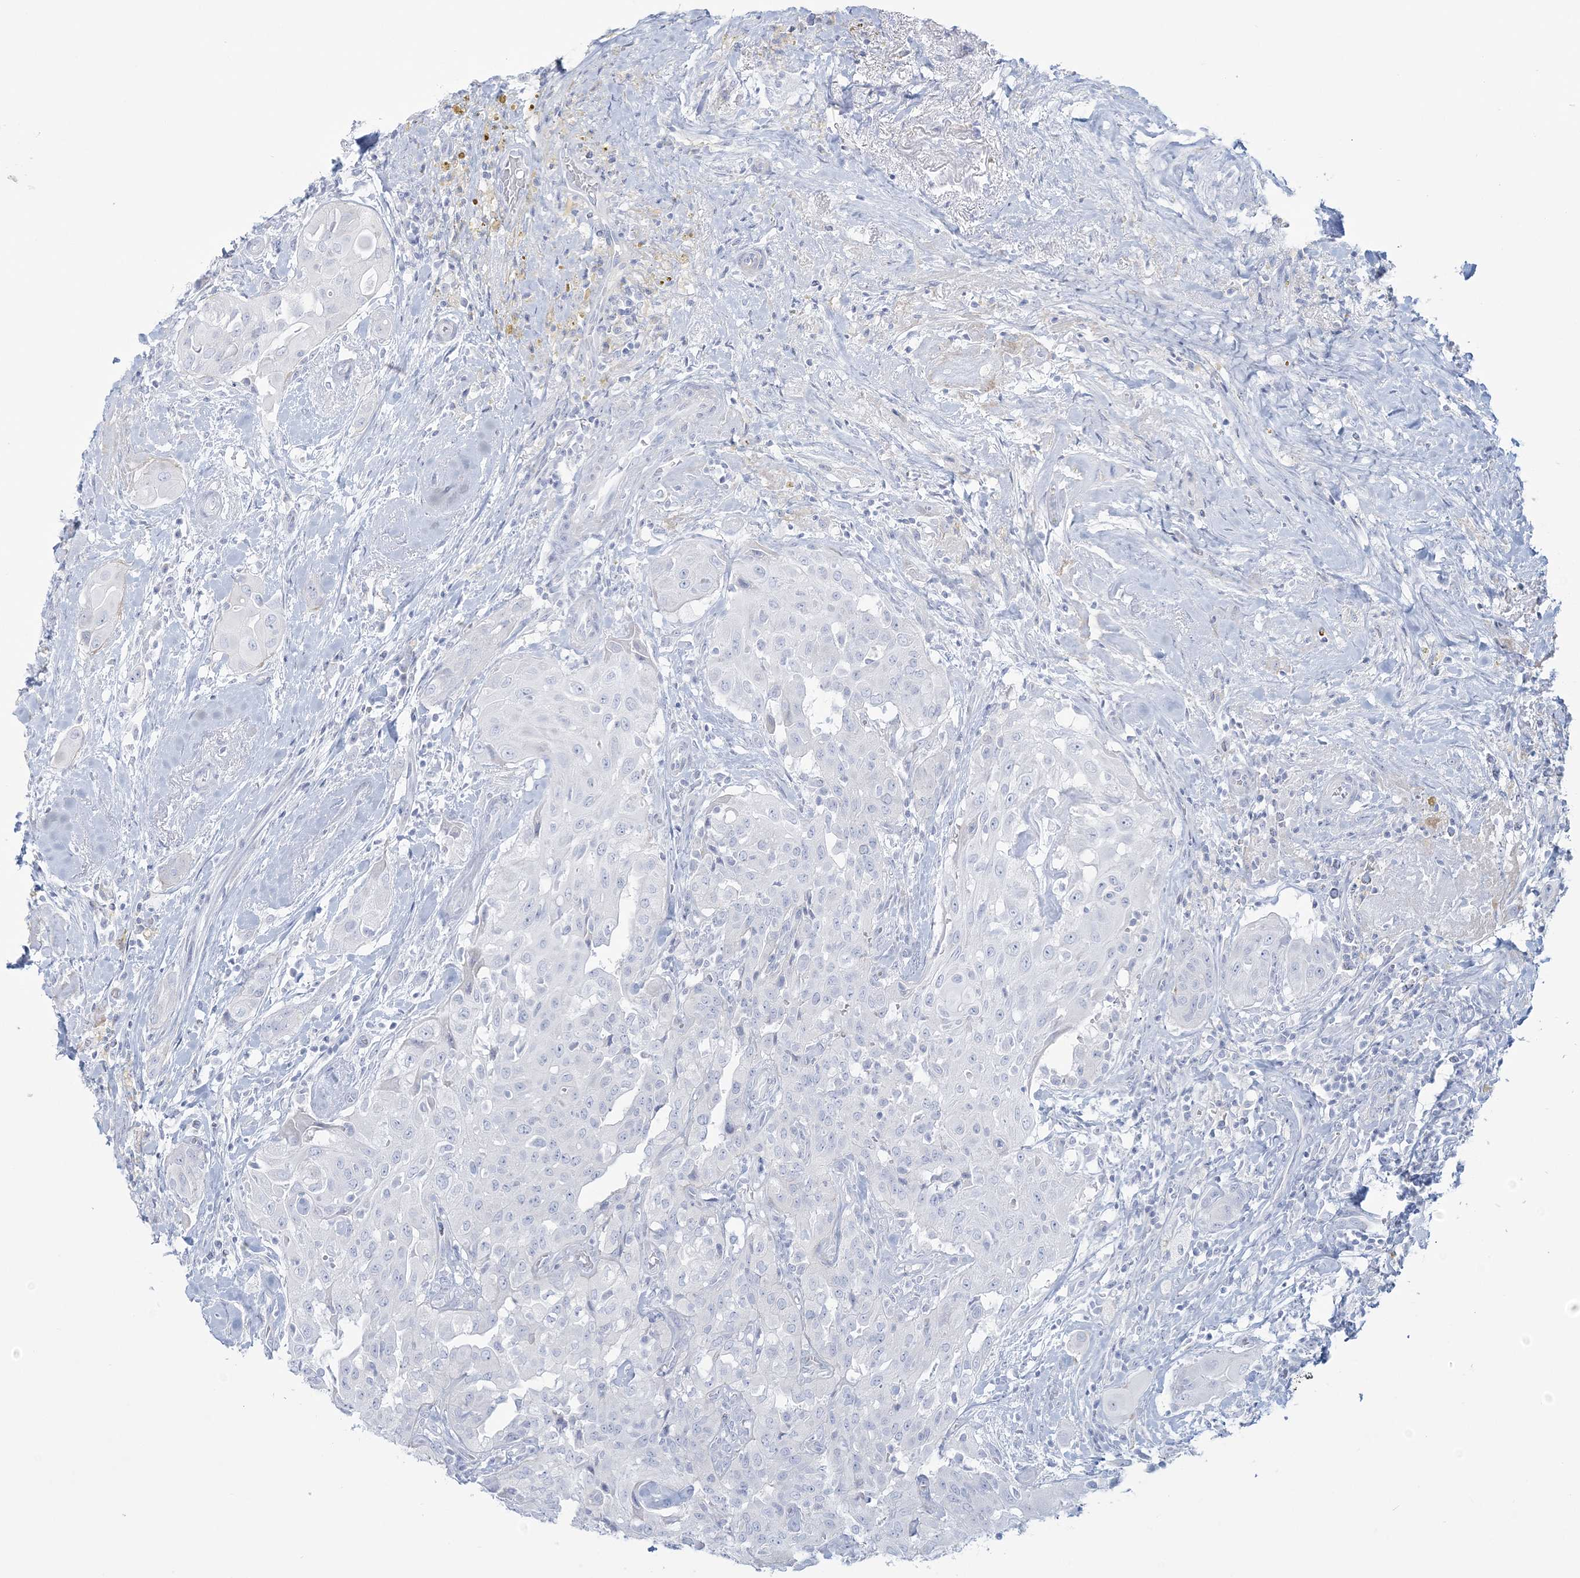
{"staining": {"intensity": "negative", "quantity": "none", "location": "none"}, "tissue": "thyroid cancer", "cell_type": "Tumor cells", "image_type": "cancer", "snomed": [{"axis": "morphology", "description": "Papillary adenocarcinoma, NOS"}, {"axis": "topography", "description": "Thyroid gland"}], "caption": "There is no significant staining in tumor cells of thyroid cancer.", "gene": "ADGB", "patient": {"sex": "female", "age": 59}}